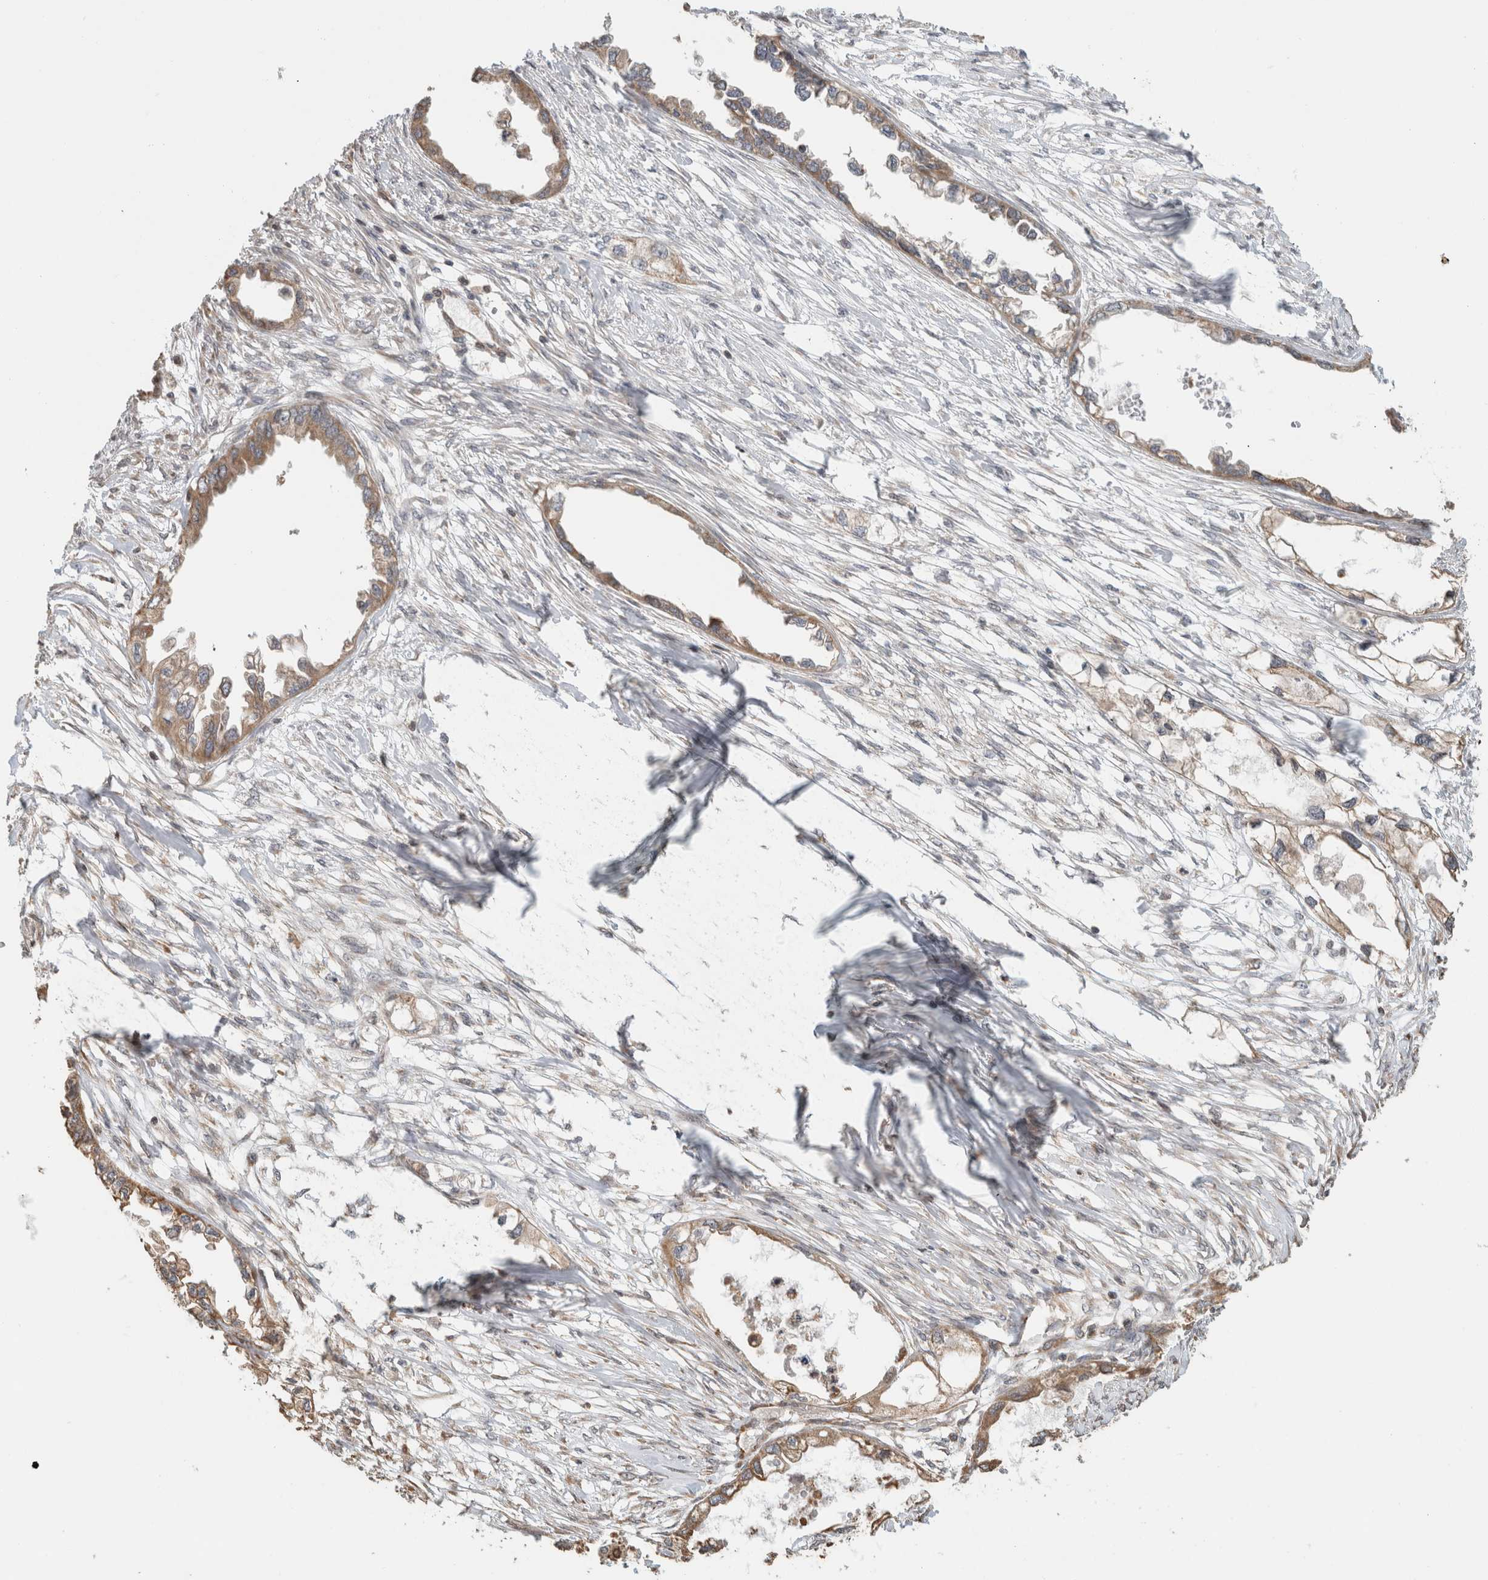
{"staining": {"intensity": "moderate", "quantity": ">75%", "location": "cytoplasmic/membranous"}, "tissue": "endometrial cancer", "cell_type": "Tumor cells", "image_type": "cancer", "snomed": [{"axis": "morphology", "description": "Adenocarcinoma, NOS"}, {"axis": "morphology", "description": "Adenocarcinoma, metastatic, NOS"}, {"axis": "topography", "description": "Adipose tissue"}, {"axis": "topography", "description": "Endometrium"}], "caption": "The photomicrograph shows a brown stain indicating the presence of a protein in the cytoplasmic/membranous of tumor cells in adenocarcinoma (endometrial).", "gene": "GINS4", "patient": {"sex": "female", "age": 67}}